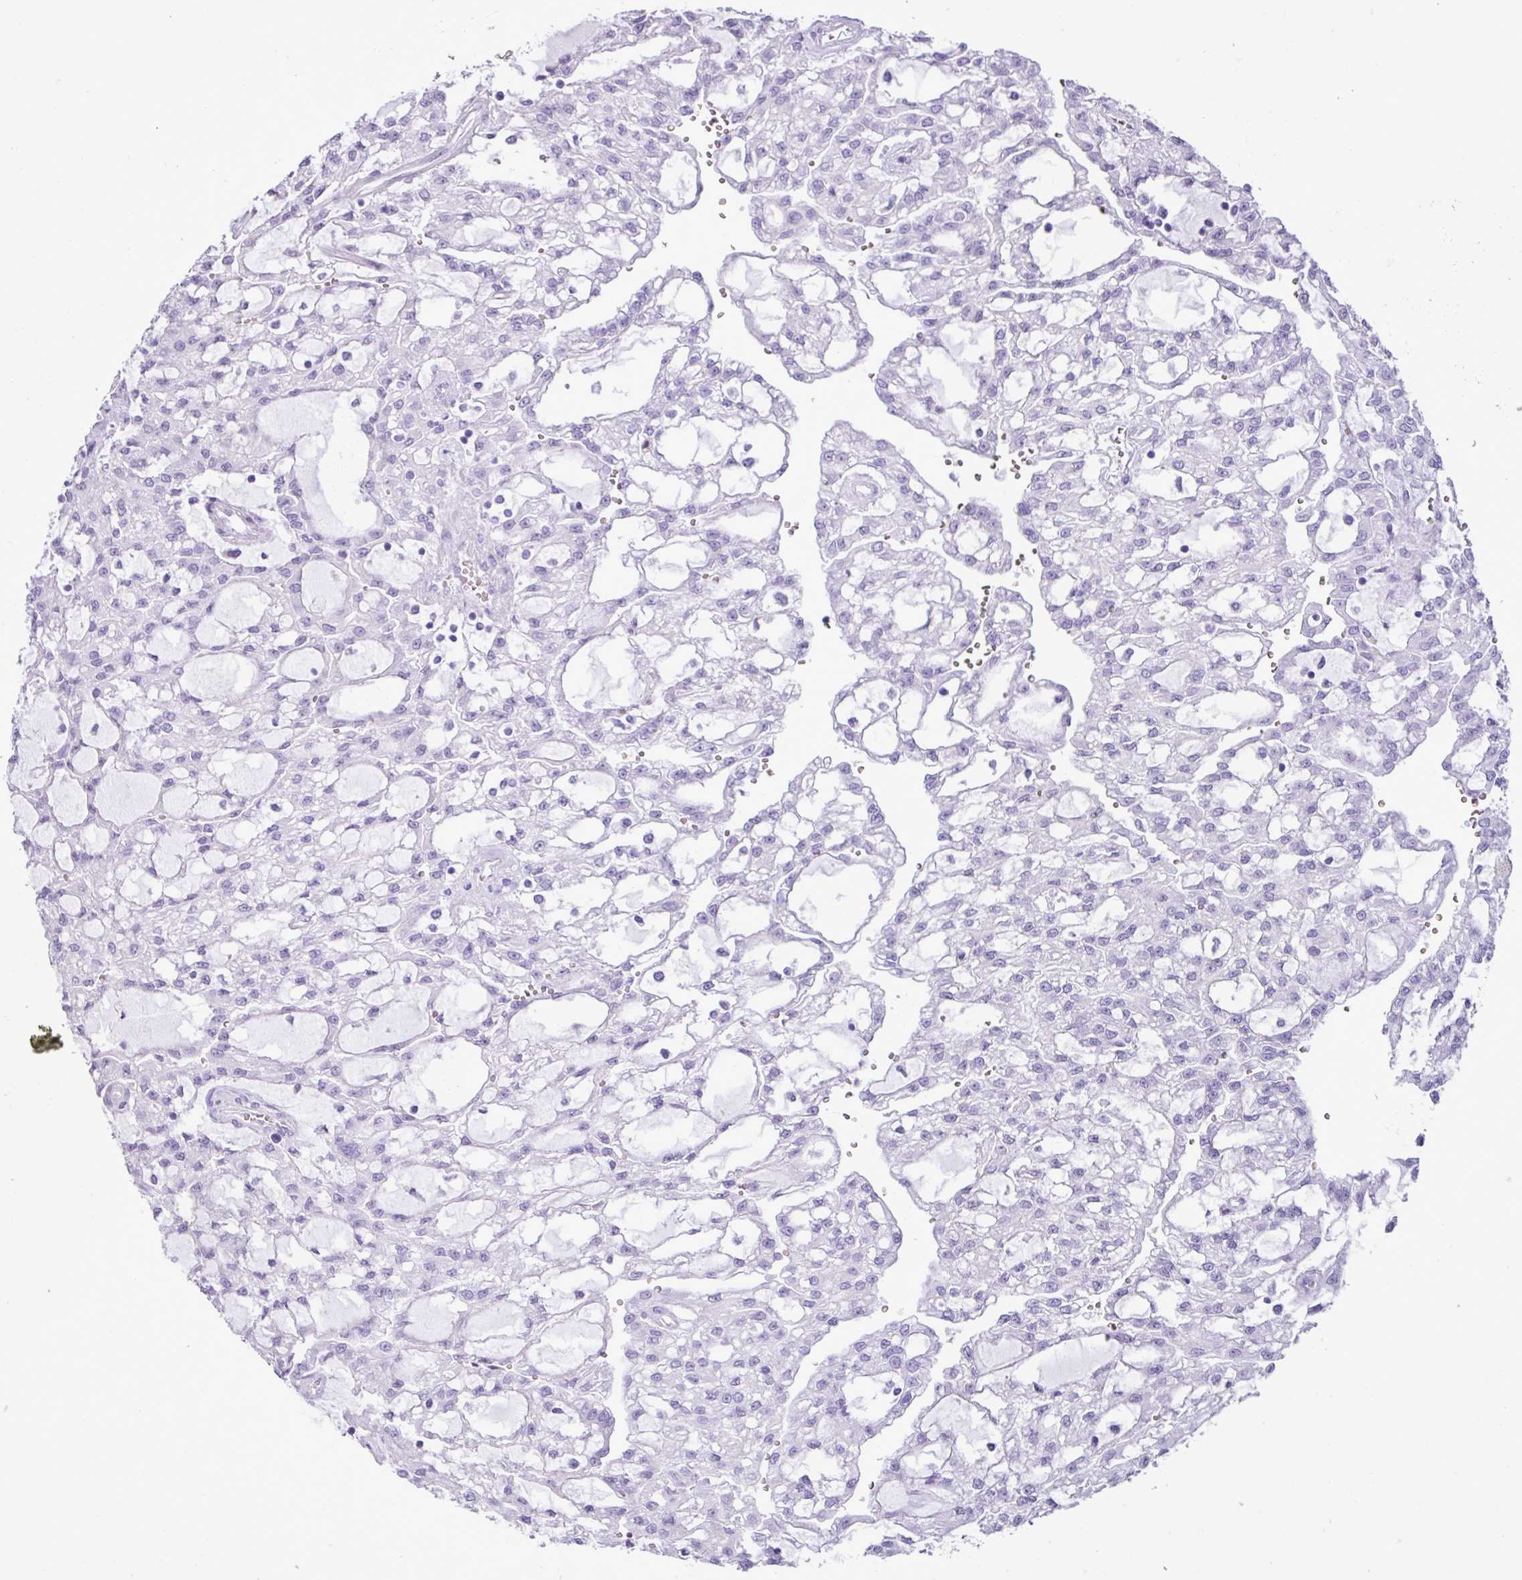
{"staining": {"intensity": "negative", "quantity": "none", "location": "none"}, "tissue": "renal cancer", "cell_type": "Tumor cells", "image_type": "cancer", "snomed": [{"axis": "morphology", "description": "Adenocarcinoma, NOS"}, {"axis": "topography", "description": "Kidney"}], "caption": "This micrograph is of renal adenocarcinoma stained with IHC to label a protein in brown with the nuclei are counter-stained blue. There is no positivity in tumor cells. Brightfield microscopy of IHC stained with DAB (3,3'-diaminobenzidine) (brown) and hematoxylin (blue), captured at high magnification.", "gene": "ZSCAN5A", "patient": {"sex": "male", "age": 63}}